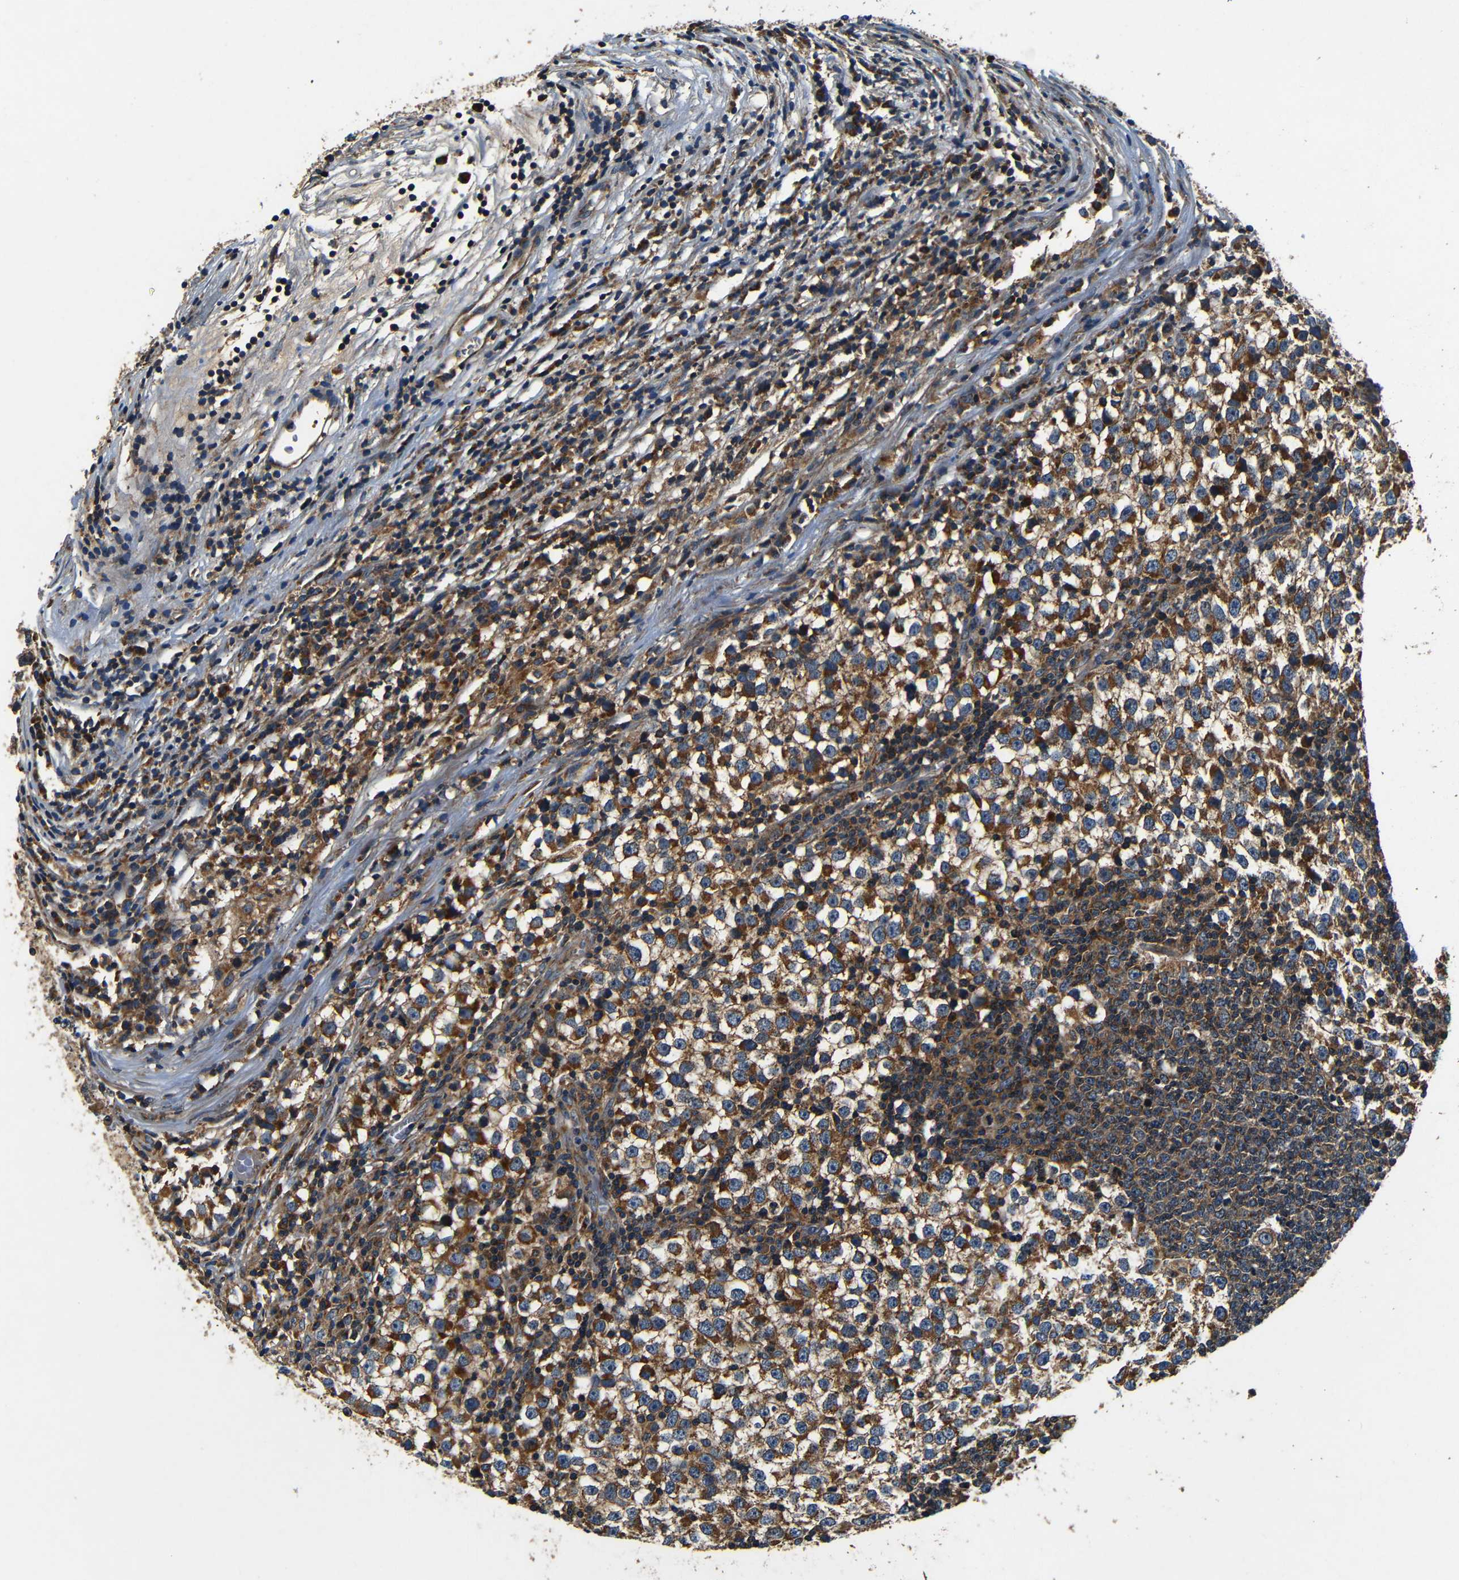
{"staining": {"intensity": "moderate", "quantity": ">75%", "location": "cytoplasmic/membranous"}, "tissue": "testis cancer", "cell_type": "Tumor cells", "image_type": "cancer", "snomed": [{"axis": "morphology", "description": "Seminoma, NOS"}, {"axis": "topography", "description": "Testis"}], "caption": "Immunohistochemistry (IHC) of human testis seminoma demonstrates medium levels of moderate cytoplasmic/membranous positivity in about >75% of tumor cells. (DAB (3,3'-diaminobenzidine) IHC with brightfield microscopy, high magnification).", "gene": "MTX1", "patient": {"sex": "male", "age": 65}}